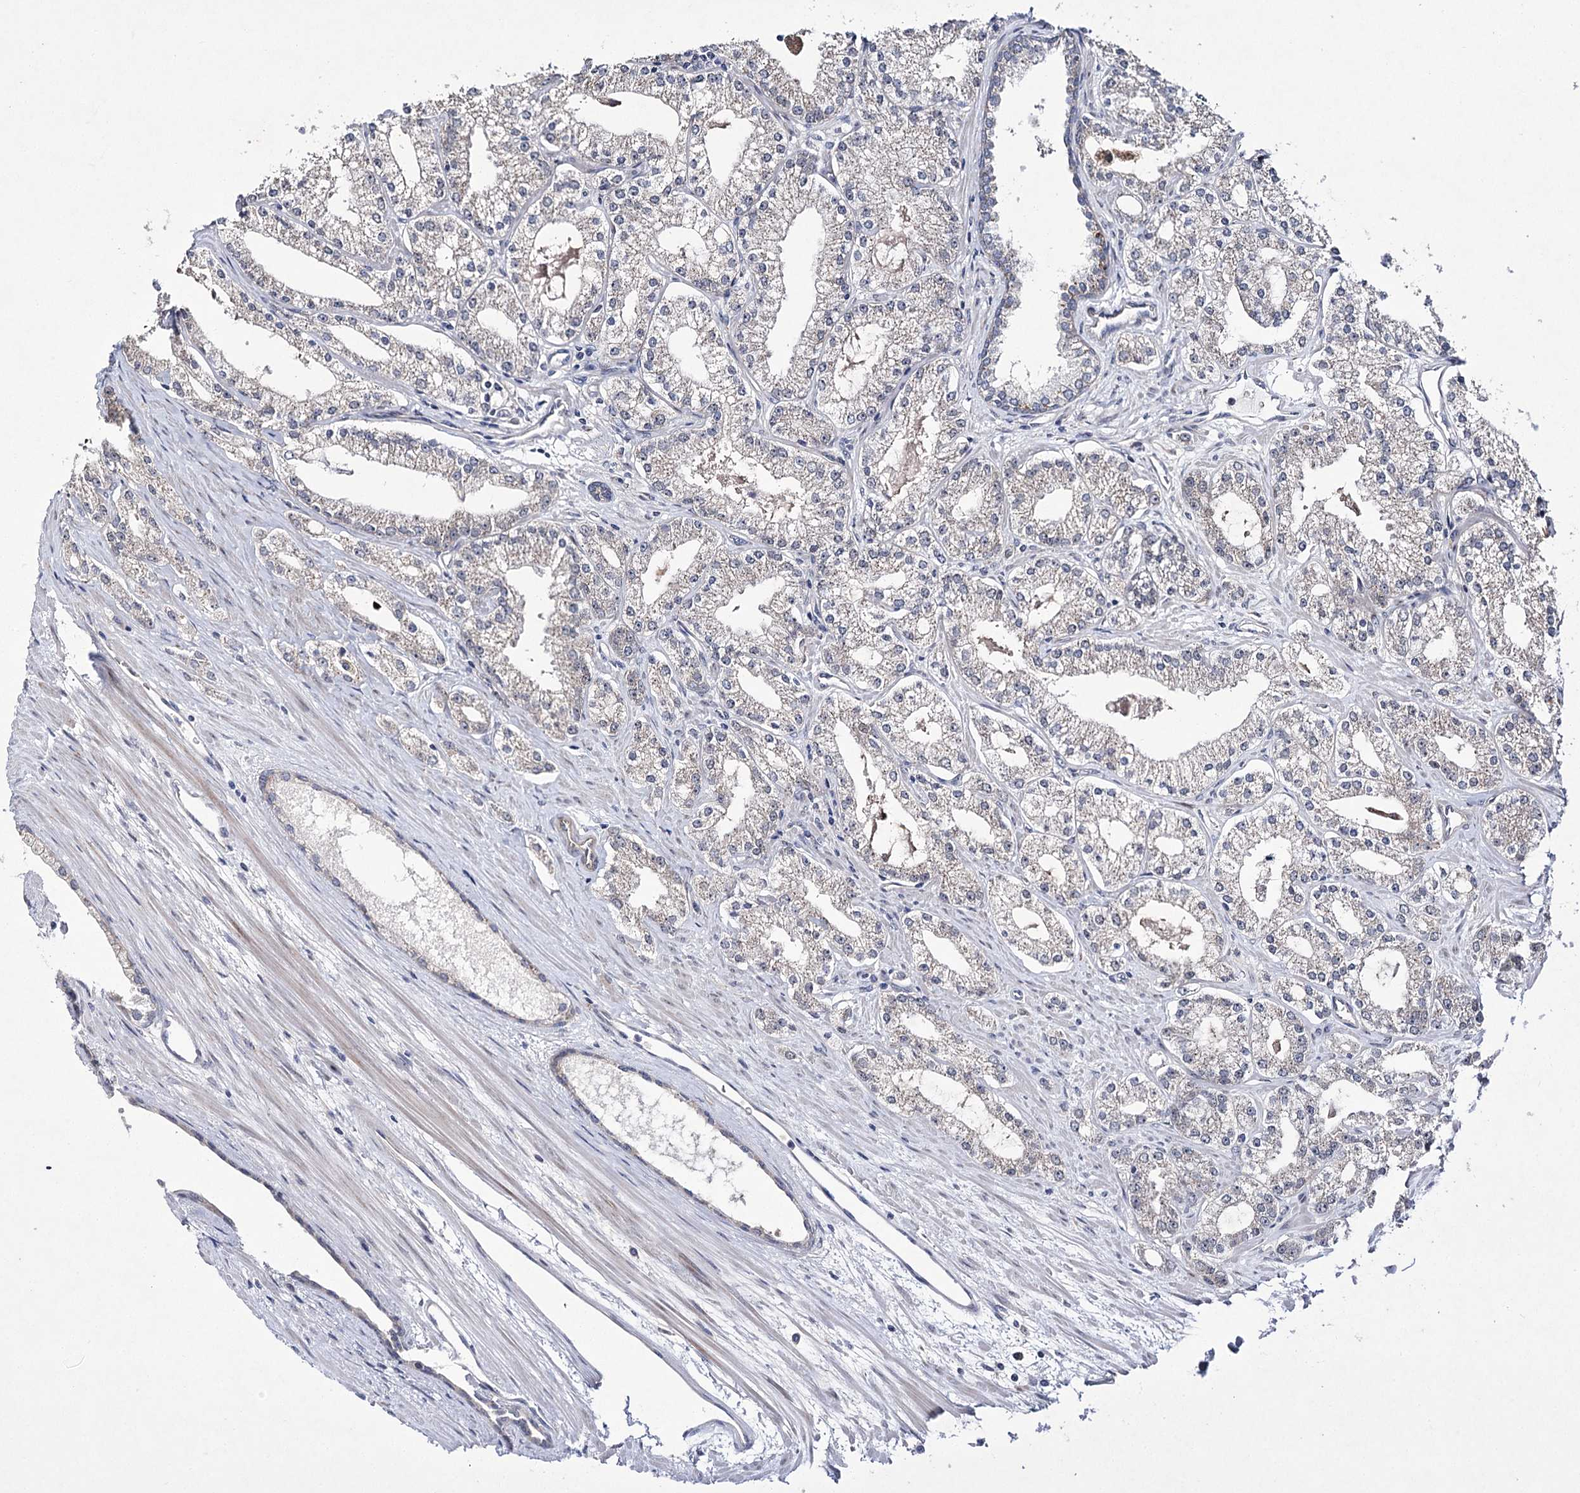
{"staining": {"intensity": "weak", "quantity": "<25%", "location": "cytoplasmic/membranous"}, "tissue": "prostate cancer", "cell_type": "Tumor cells", "image_type": "cancer", "snomed": [{"axis": "morphology", "description": "Adenocarcinoma, Low grade"}, {"axis": "topography", "description": "Prostate"}], "caption": "Immunohistochemical staining of human prostate cancer shows no significant expression in tumor cells.", "gene": "ARHGAP32", "patient": {"sex": "male", "age": 69}}